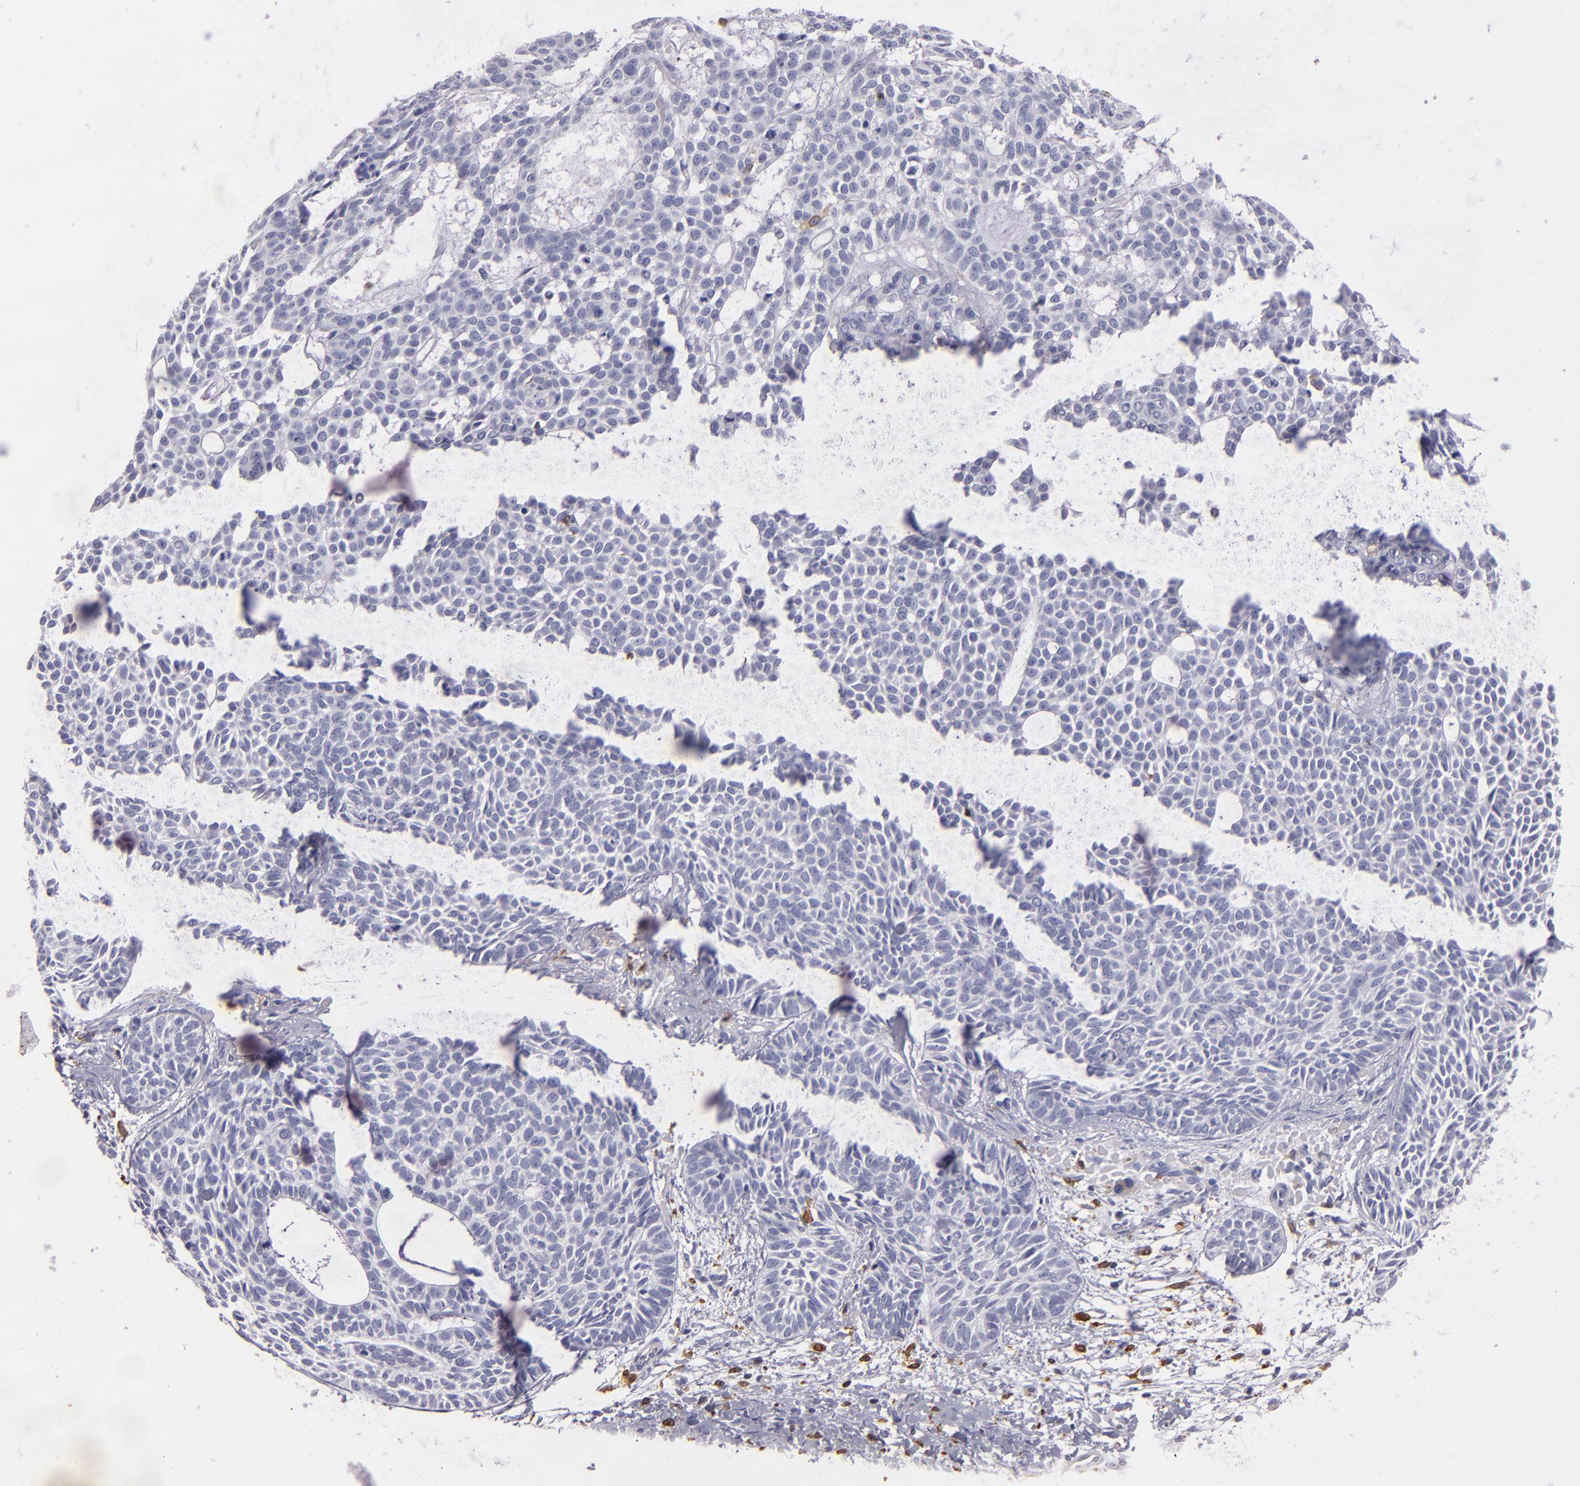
{"staining": {"intensity": "negative", "quantity": "none", "location": "none"}, "tissue": "skin cancer", "cell_type": "Tumor cells", "image_type": "cancer", "snomed": [{"axis": "morphology", "description": "Basal cell carcinoma"}, {"axis": "topography", "description": "Skin"}], "caption": "High power microscopy image of an IHC micrograph of skin basal cell carcinoma, revealing no significant expression in tumor cells.", "gene": "CD74", "patient": {"sex": "male", "age": 75}}